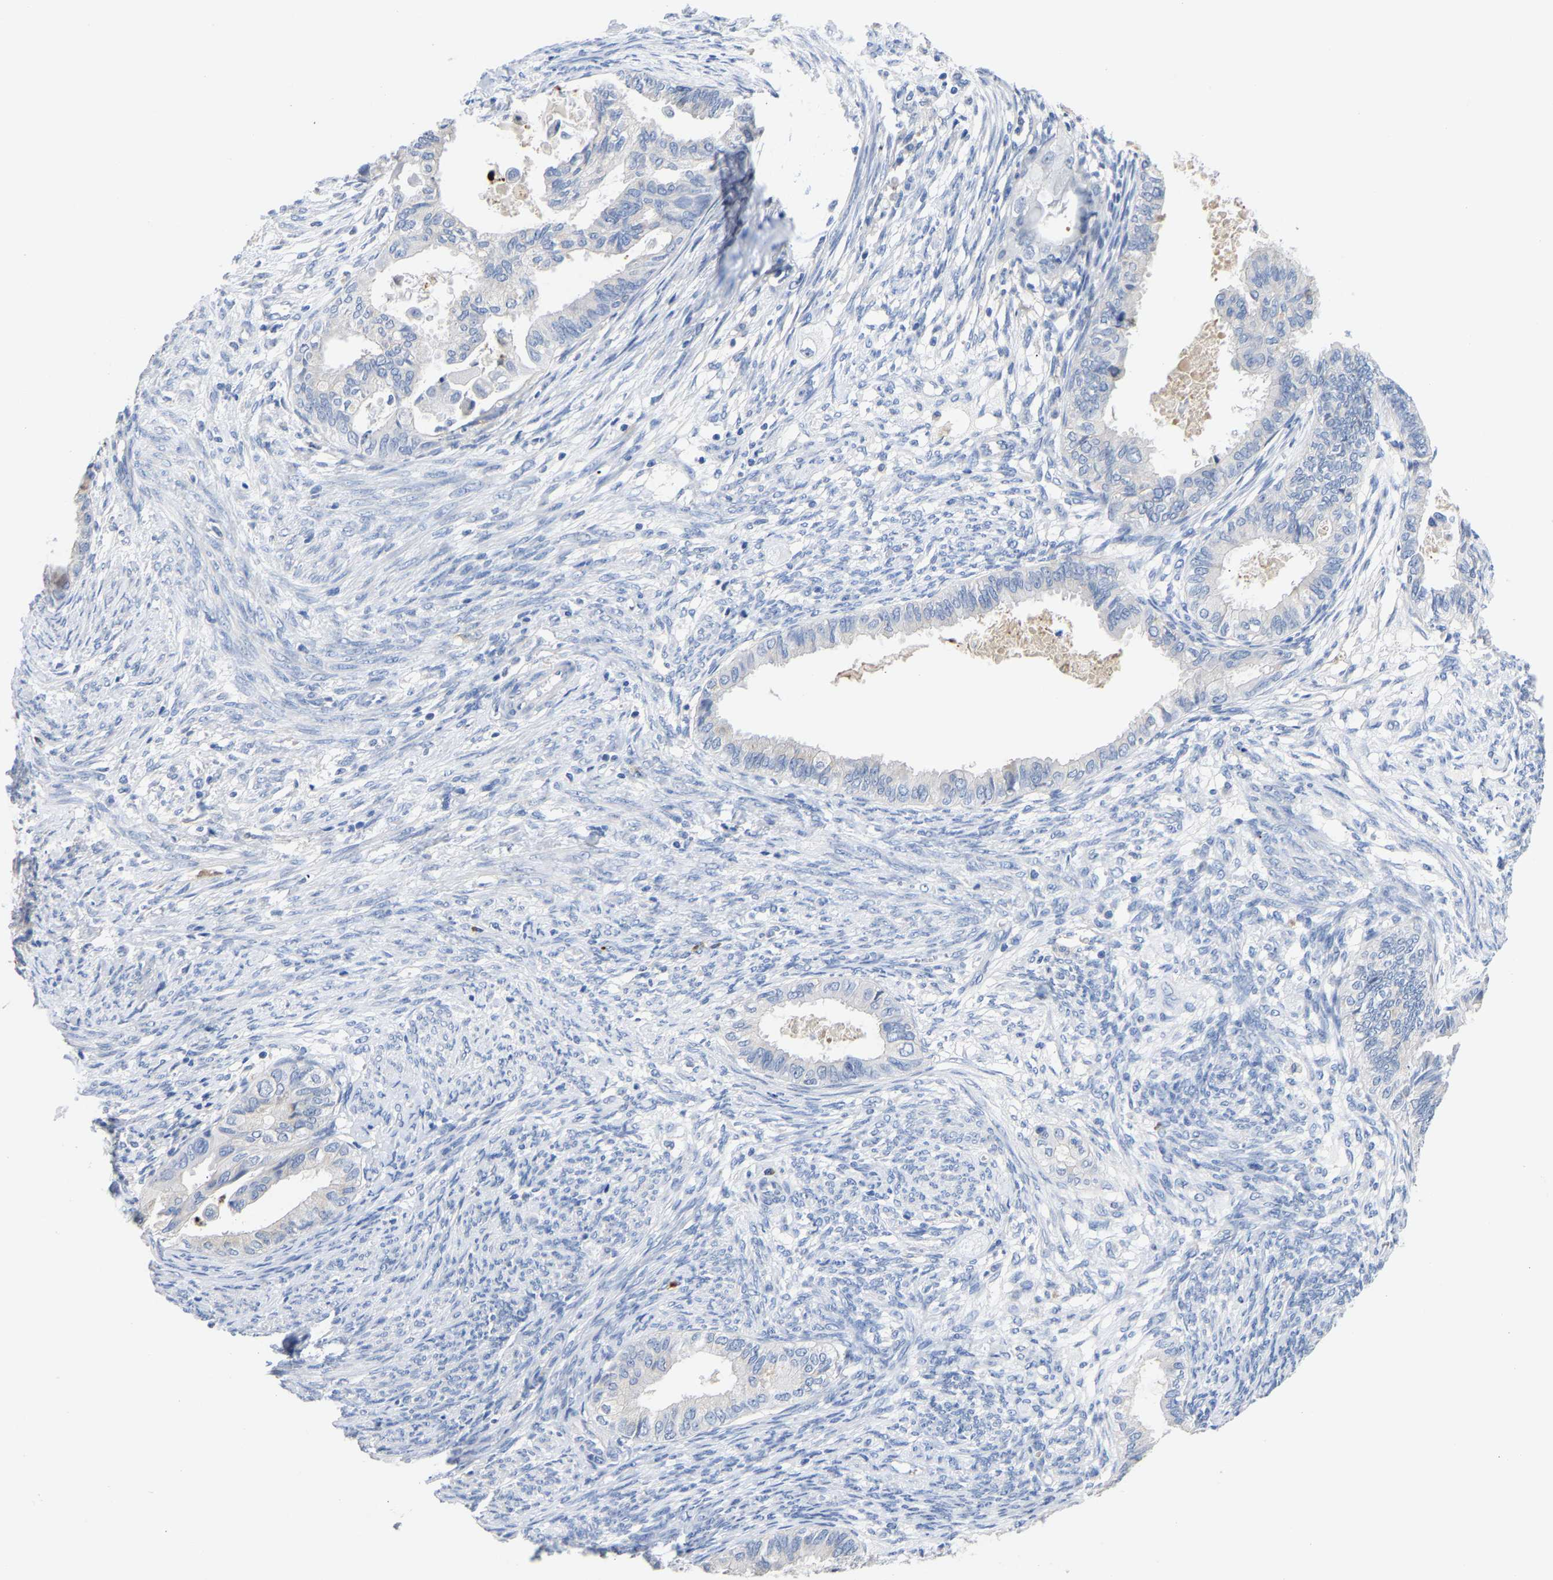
{"staining": {"intensity": "negative", "quantity": "none", "location": "none"}, "tissue": "cervical cancer", "cell_type": "Tumor cells", "image_type": "cancer", "snomed": [{"axis": "morphology", "description": "Normal tissue, NOS"}, {"axis": "morphology", "description": "Adenocarcinoma, NOS"}, {"axis": "topography", "description": "Cervix"}, {"axis": "topography", "description": "Endometrium"}], "caption": "Cervical cancer stained for a protein using immunohistochemistry reveals no staining tumor cells.", "gene": "FGF18", "patient": {"sex": "female", "age": 86}}